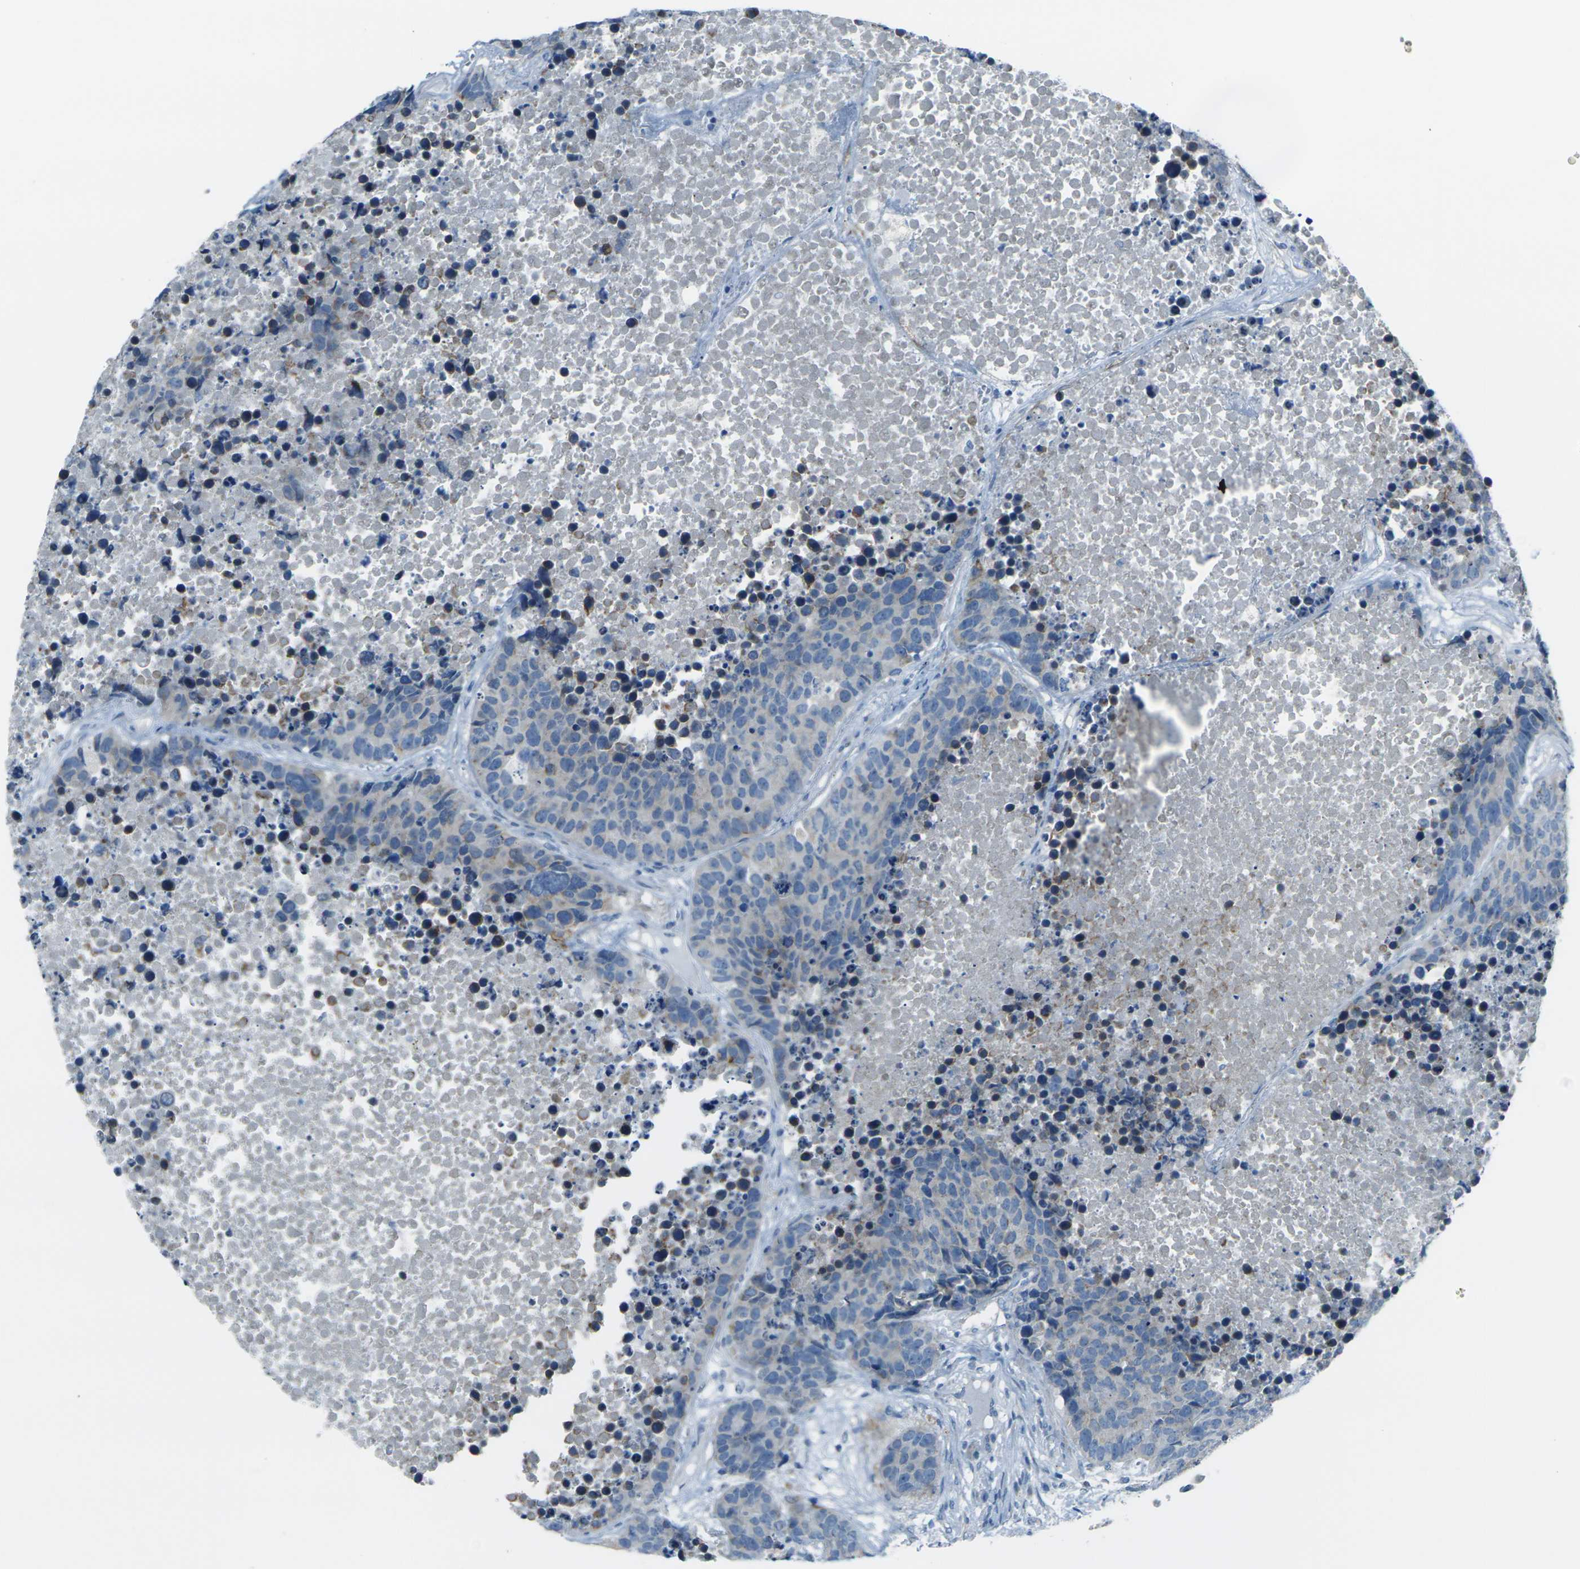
{"staining": {"intensity": "weak", "quantity": "<25%", "location": "cytoplasmic/membranous"}, "tissue": "carcinoid", "cell_type": "Tumor cells", "image_type": "cancer", "snomed": [{"axis": "morphology", "description": "Carcinoid, malignant, NOS"}, {"axis": "topography", "description": "Lung"}], "caption": "Tumor cells are negative for protein expression in human carcinoid (malignant).", "gene": "ANKRD46", "patient": {"sex": "male", "age": 60}}